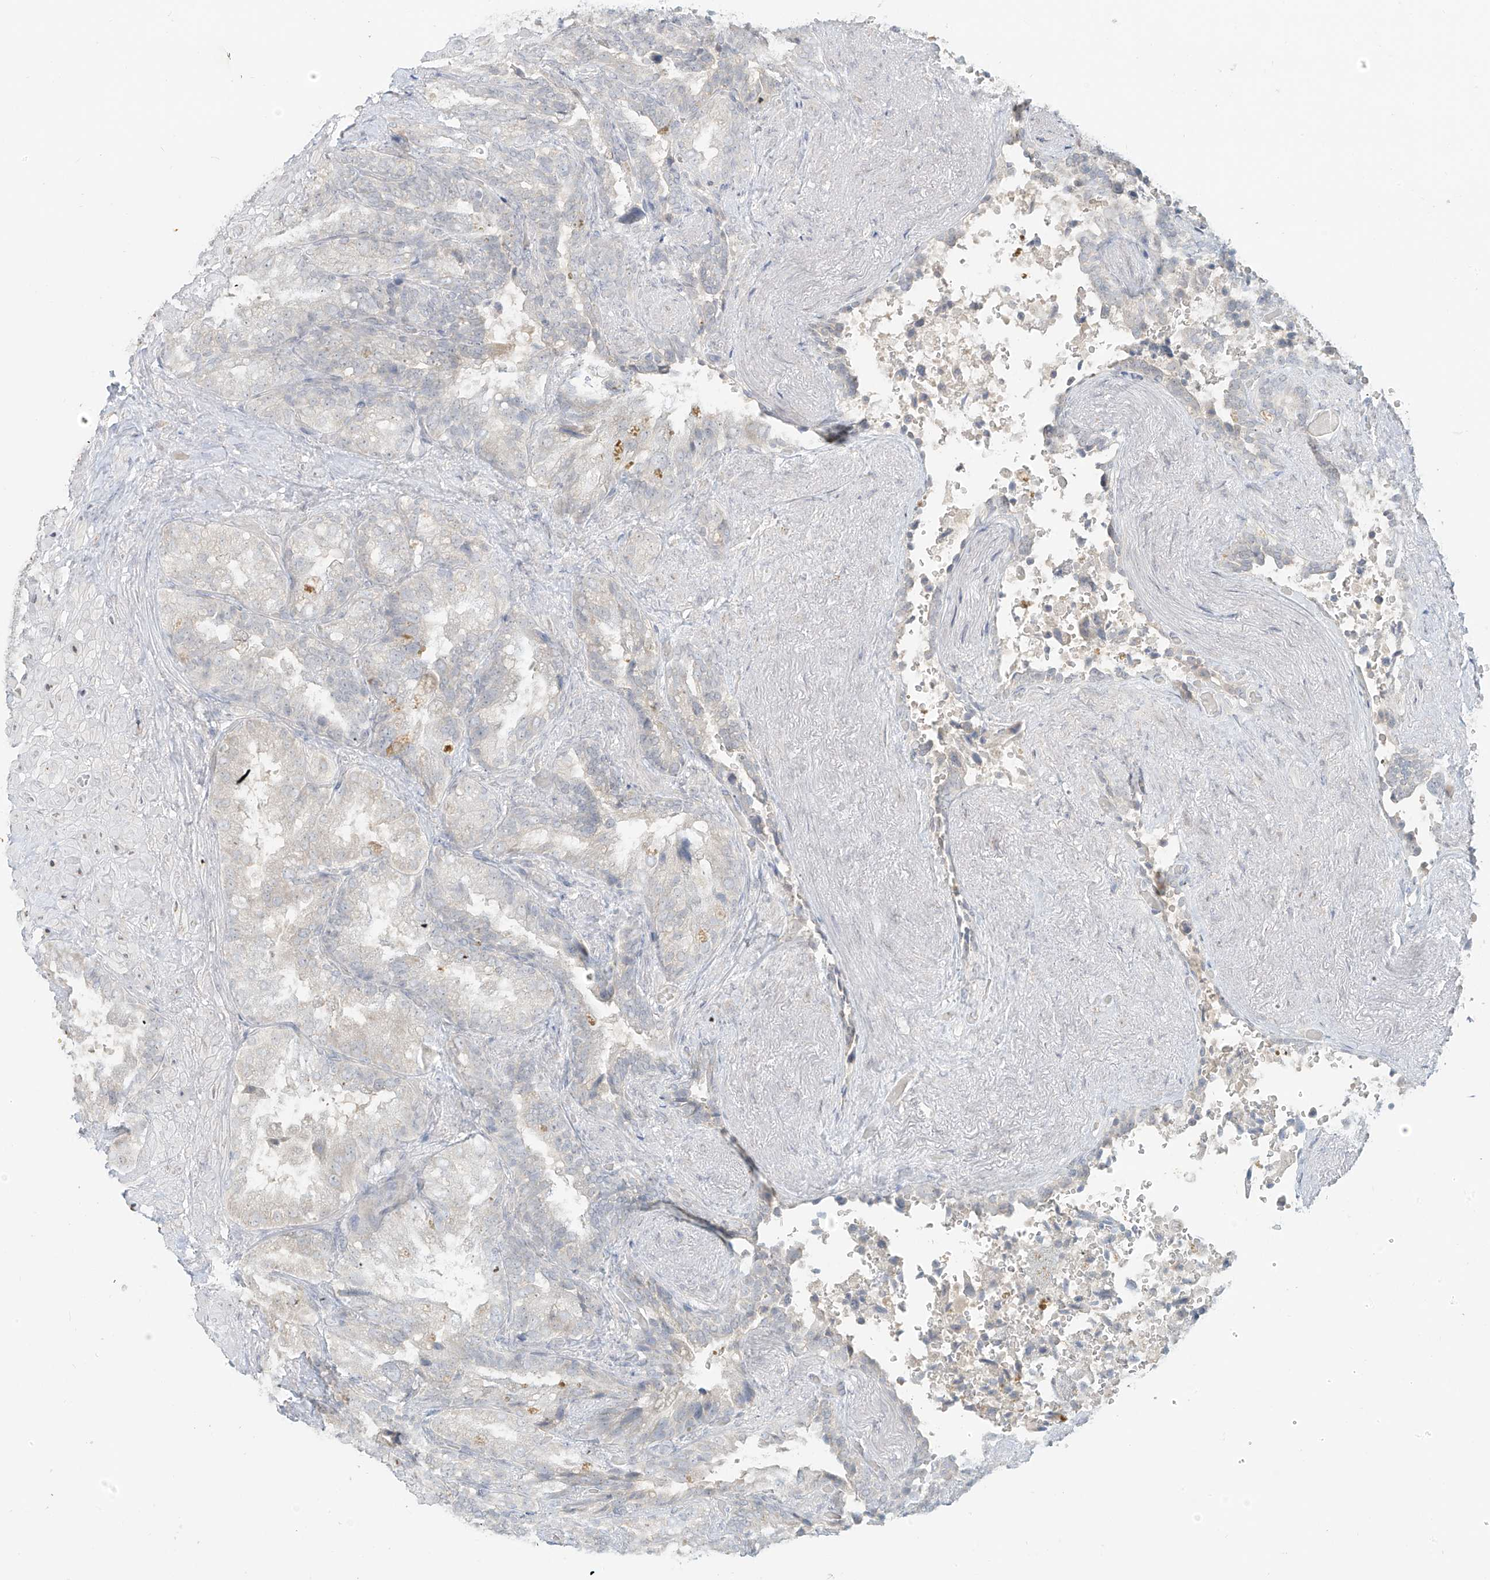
{"staining": {"intensity": "negative", "quantity": "none", "location": "none"}, "tissue": "seminal vesicle", "cell_type": "Glandular cells", "image_type": "normal", "snomed": [{"axis": "morphology", "description": "Normal tissue, NOS"}, {"axis": "topography", "description": "Seminal veicle"}, {"axis": "topography", "description": "Peripheral nerve tissue"}], "caption": "DAB (3,3'-diaminobenzidine) immunohistochemical staining of benign human seminal vesicle displays no significant positivity in glandular cells. The staining was performed using DAB to visualize the protein expression in brown, while the nuclei were stained in blue with hematoxylin (Magnification: 20x).", "gene": "C2orf42", "patient": {"sex": "male", "age": 63}}